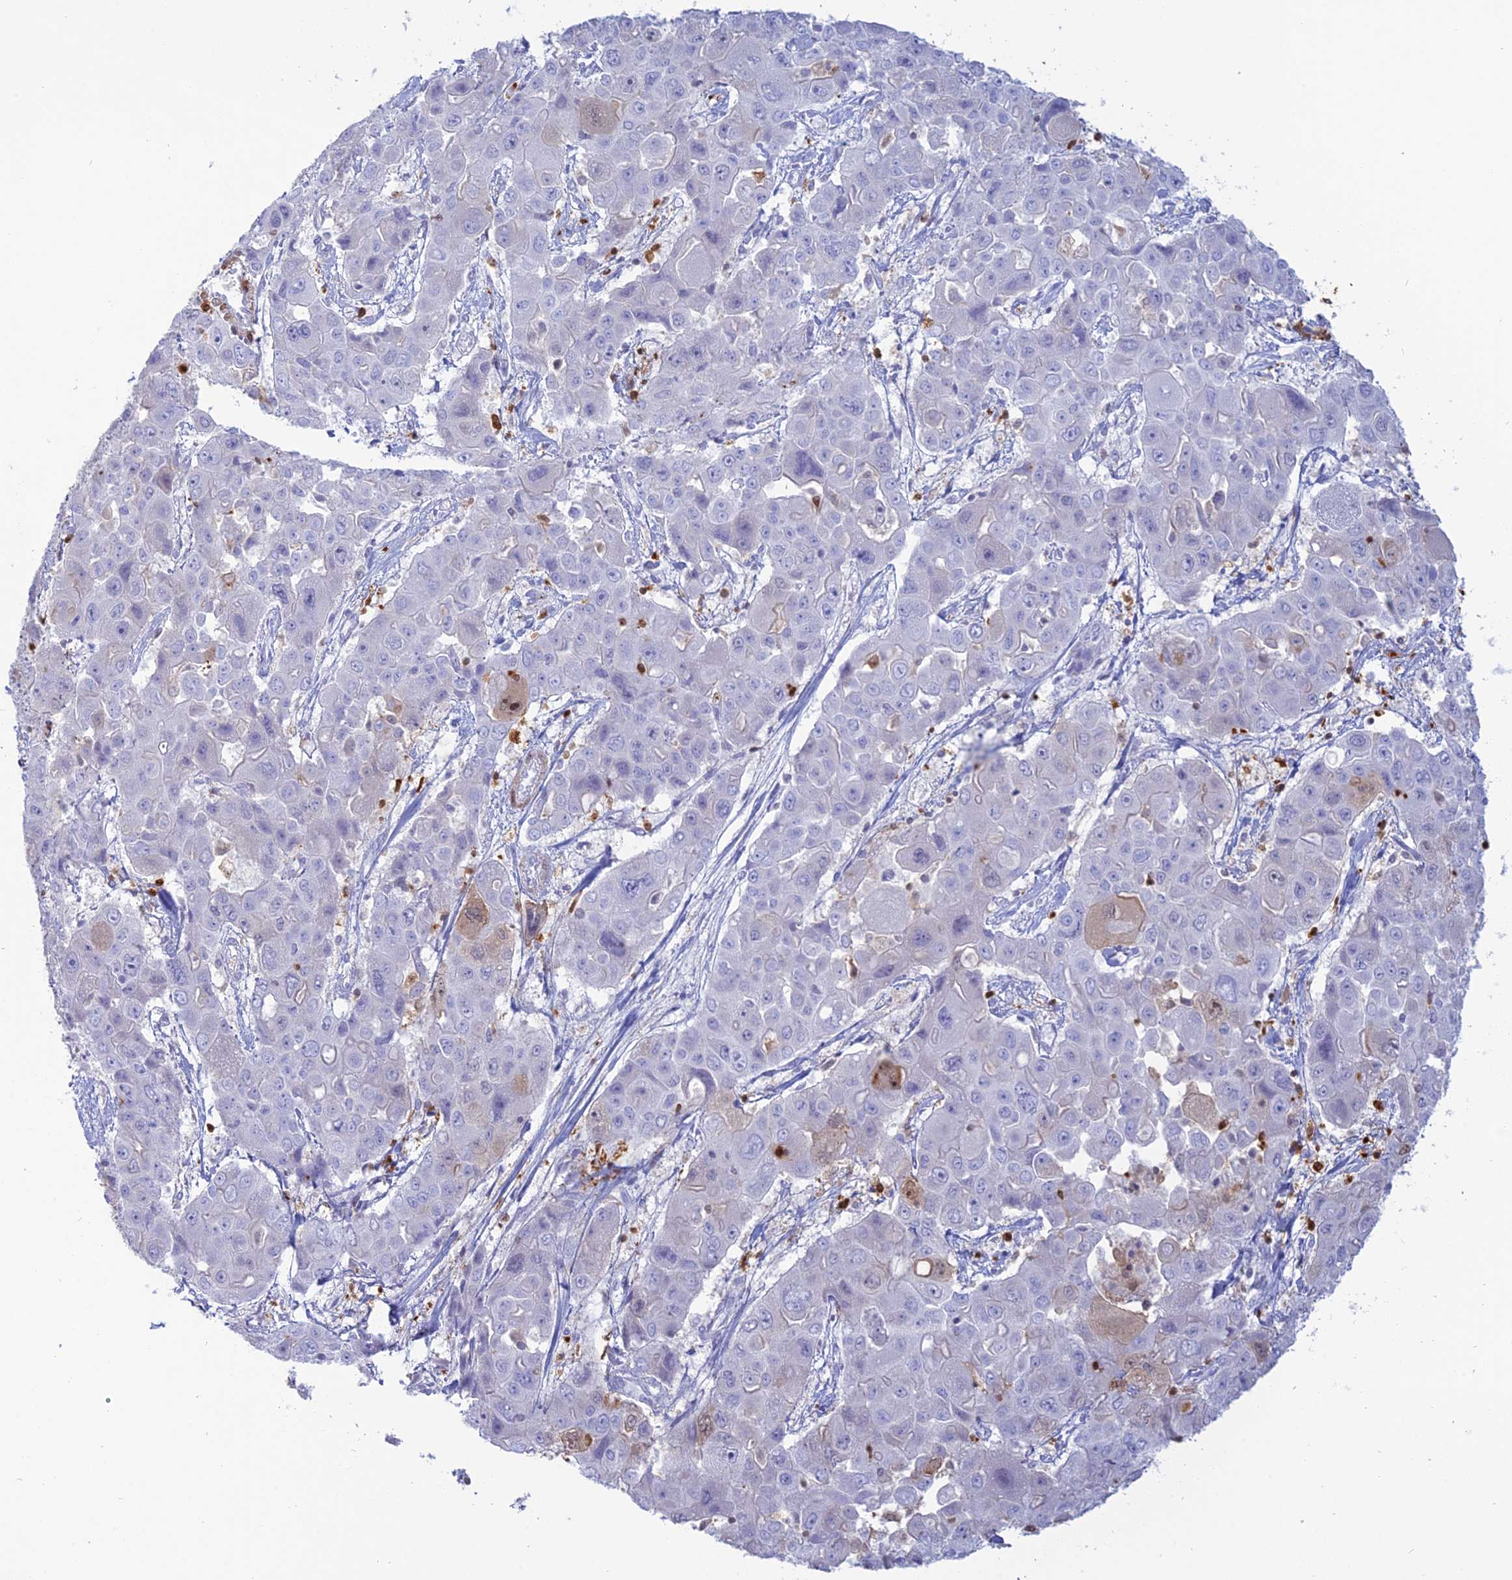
{"staining": {"intensity": "negative", "quantity": "none", "location": "none"}, "tissue": "liver cancer", "cell_type": "Tumor cells", "image_type": "cancer", "snomed": [{"axis": "morphology", "description": "Cholangiocarcinoma"}, {"axis": "topography", "description": "Liver"}], "caption": "This is an immunohistochemistry (IHC) micrograph of human liver cancer. There is no positivity in tumor cells.", "gene": "PGBD4", "patient": {"sex": "male", "age": 67}}